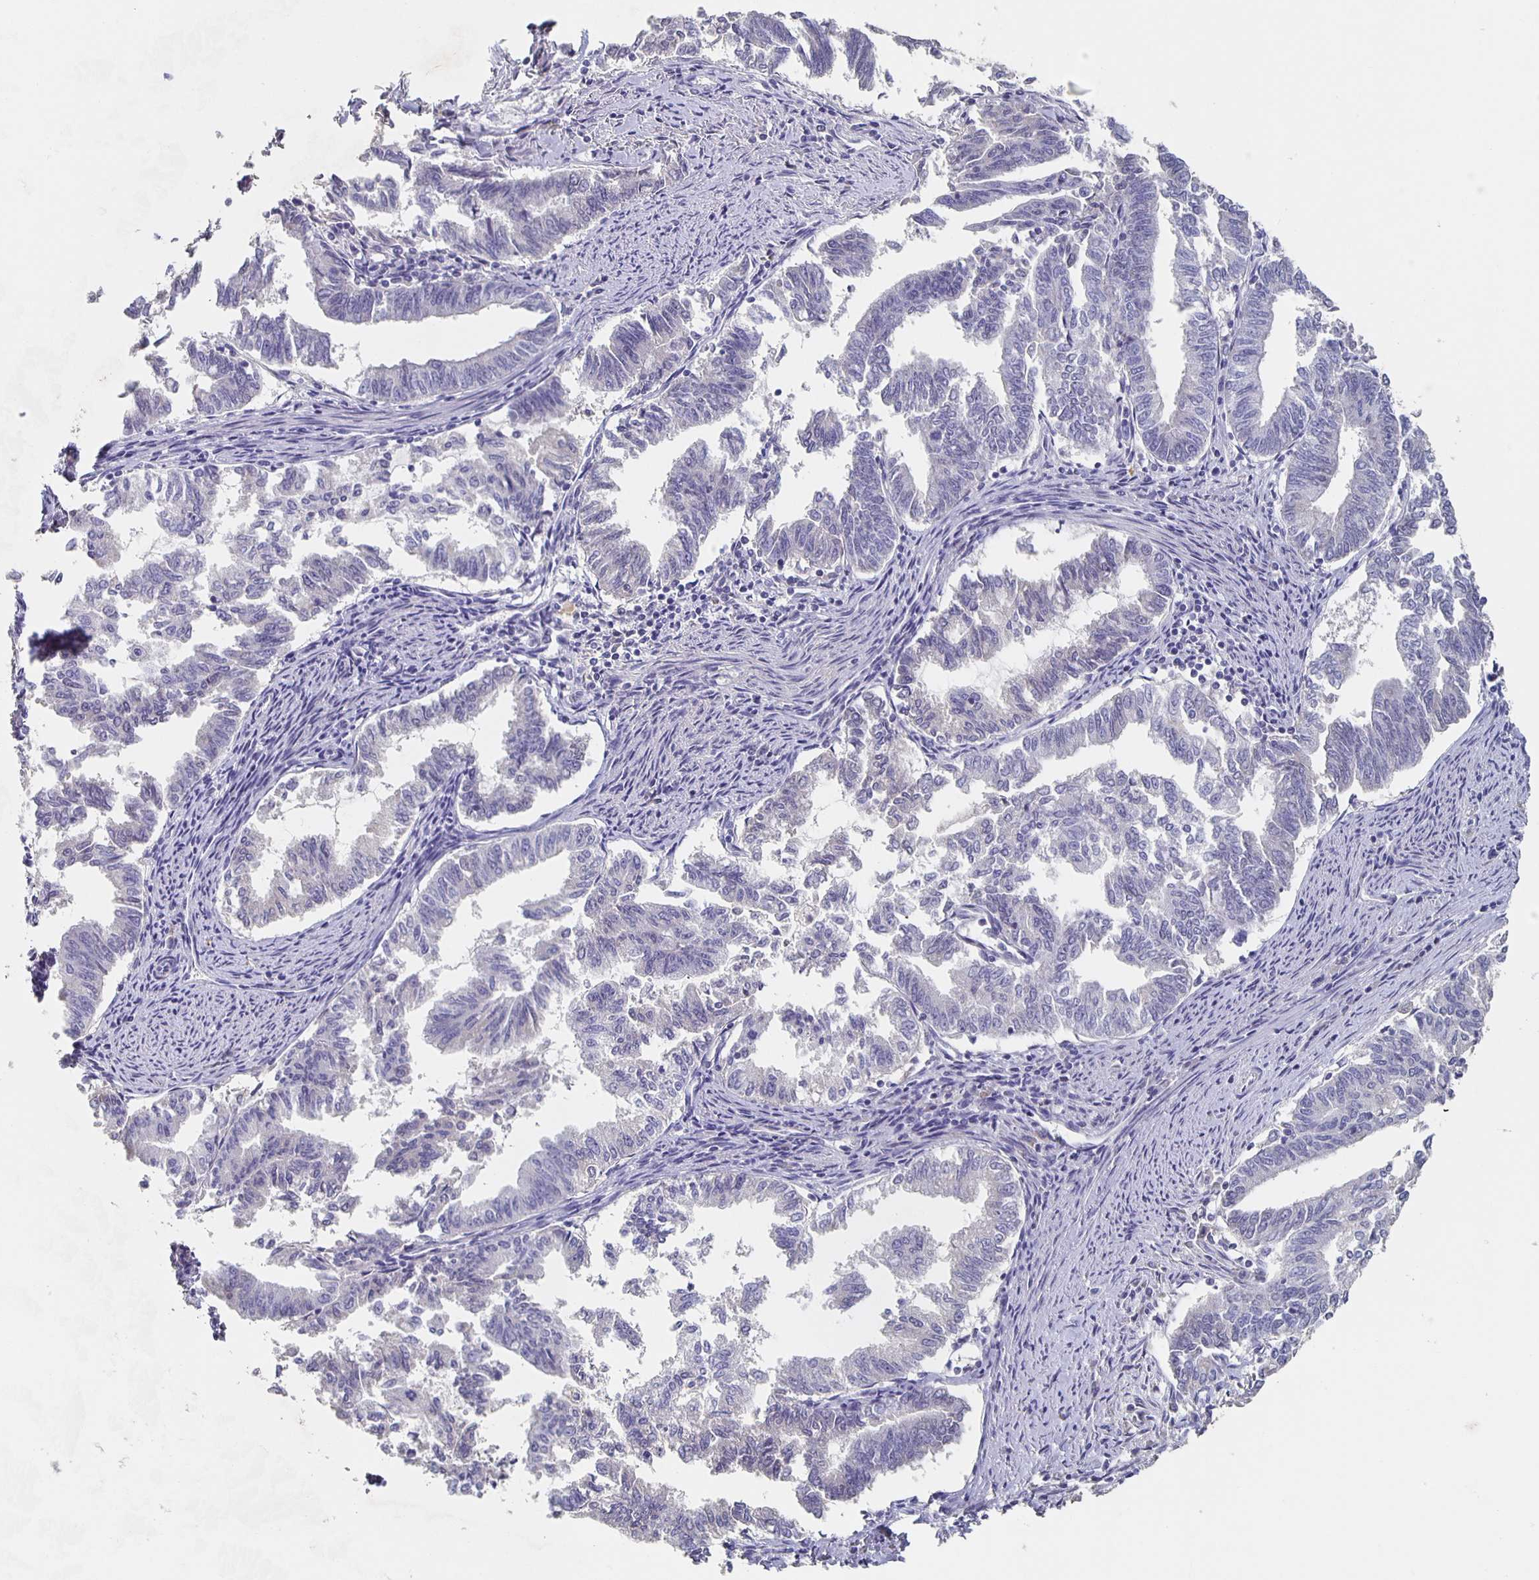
{"staining": {"intensity": "negative", "quantity": "none", "location": "none"}, "tissue": "endometrial cancer", "cell_type": "Tumor cells", "image_type": "cancer", "snomed": [{"axis": "morphology", "description": "Adenocarcinoma, NOS"}, {"axis": "topography", "description": "Endometrium"}], "caption": "A high-resolution histopathology image shows immunohistochemistry (IHC) staining of endometrial adenocarcinoma, which displays no significant expression in tumor cells.", "gene": "CACNA2D2", "patient": {"sex": "female", "age": 79}}